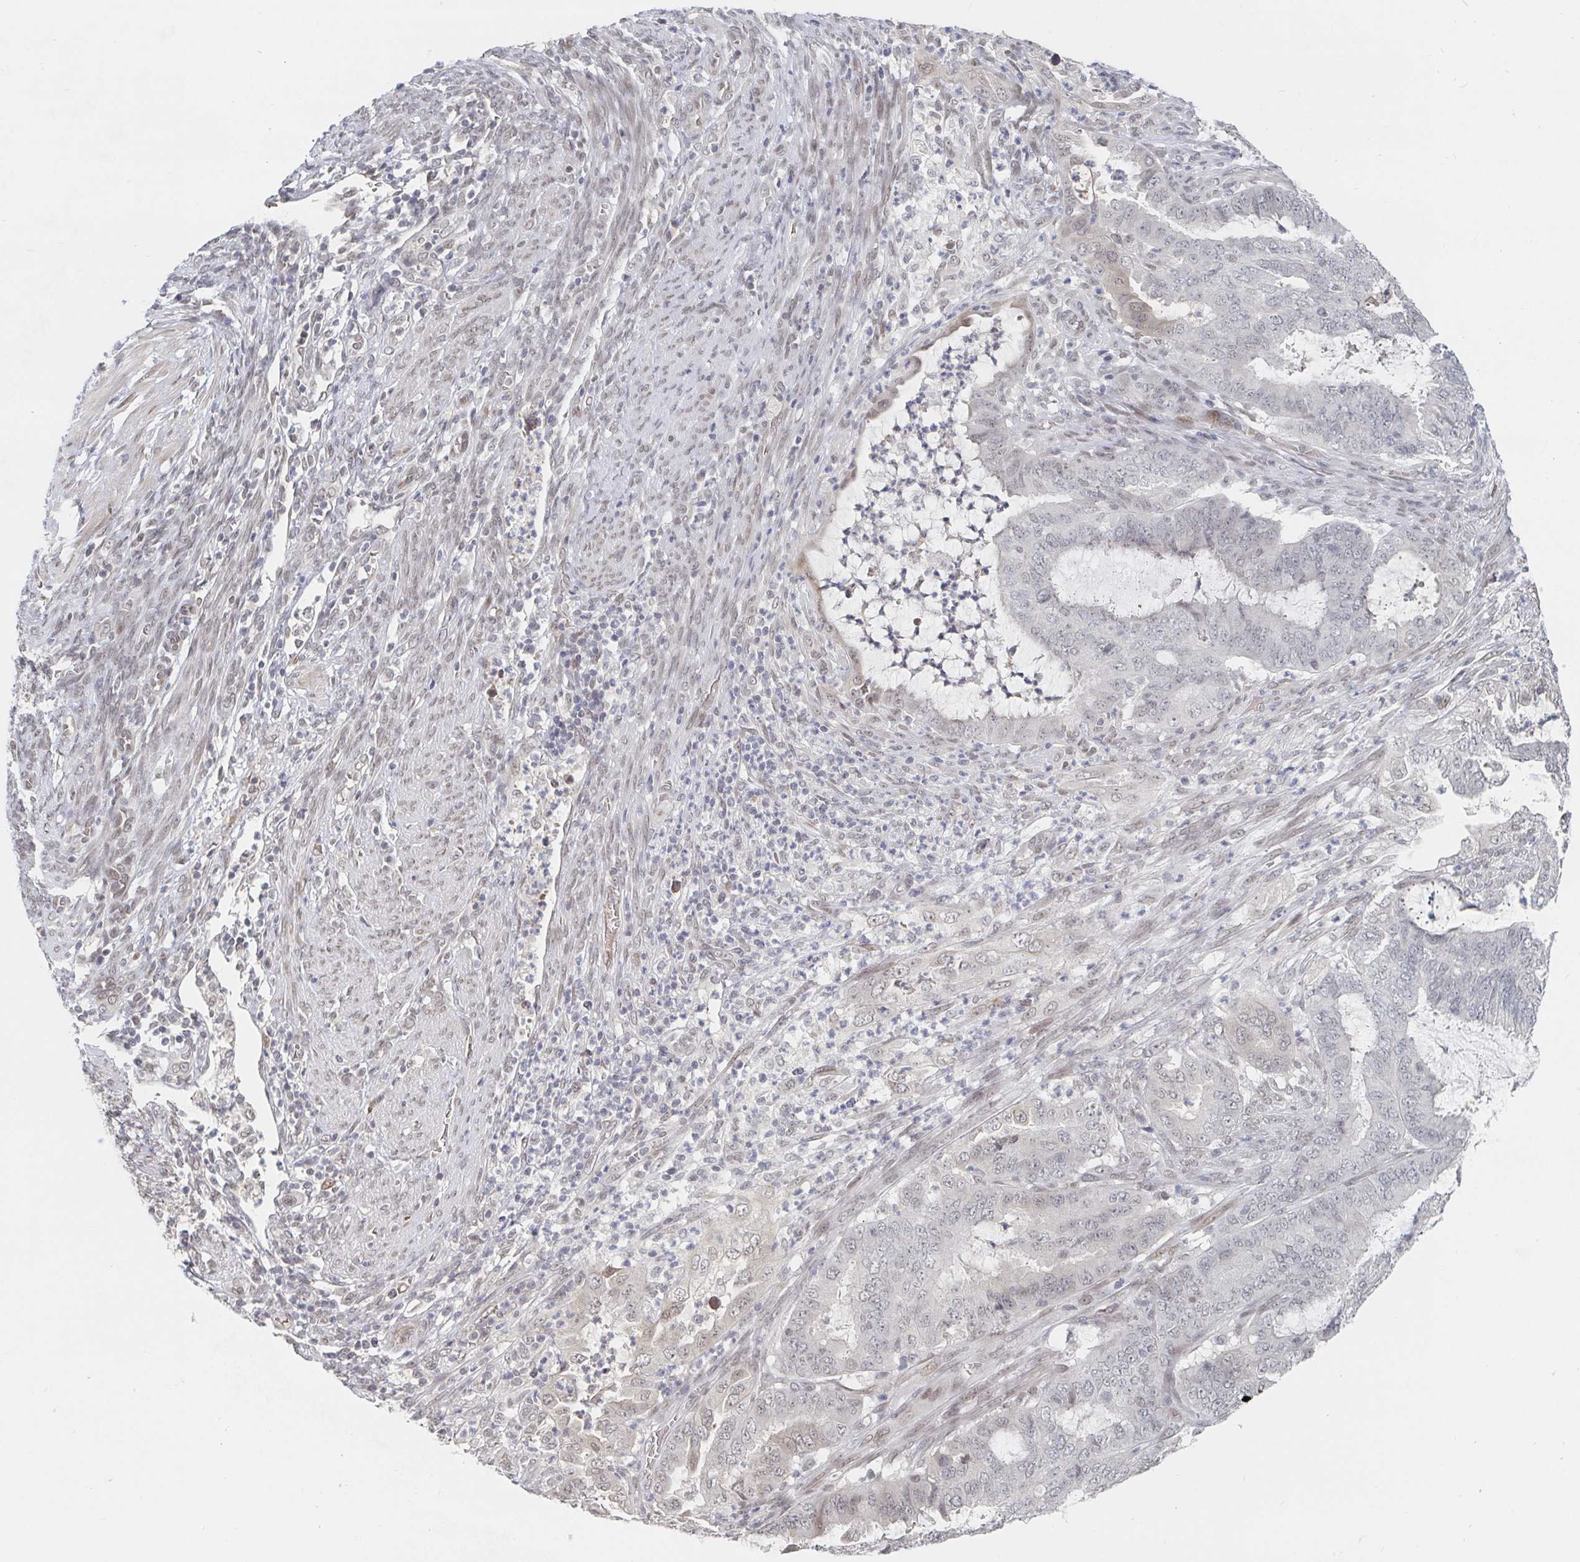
{"staining": {"intensity": "negative", "quantity": "none", "location": "none"}, "tissue": "endometrial cancer", "cell_type": "Tumor cells", "image_type": "cancer", "snomed": [{"axis": "morphology", "description": "Adenocarcinoma, NOS"}, {"axis": "topography", "description": "Endometrium"}], "caption": "Tumor cells show no significant protein positivity in adenocarcinoma (endometrial).", "gene": "CHD2", "patient": {"sex": "female", "age": 51}}